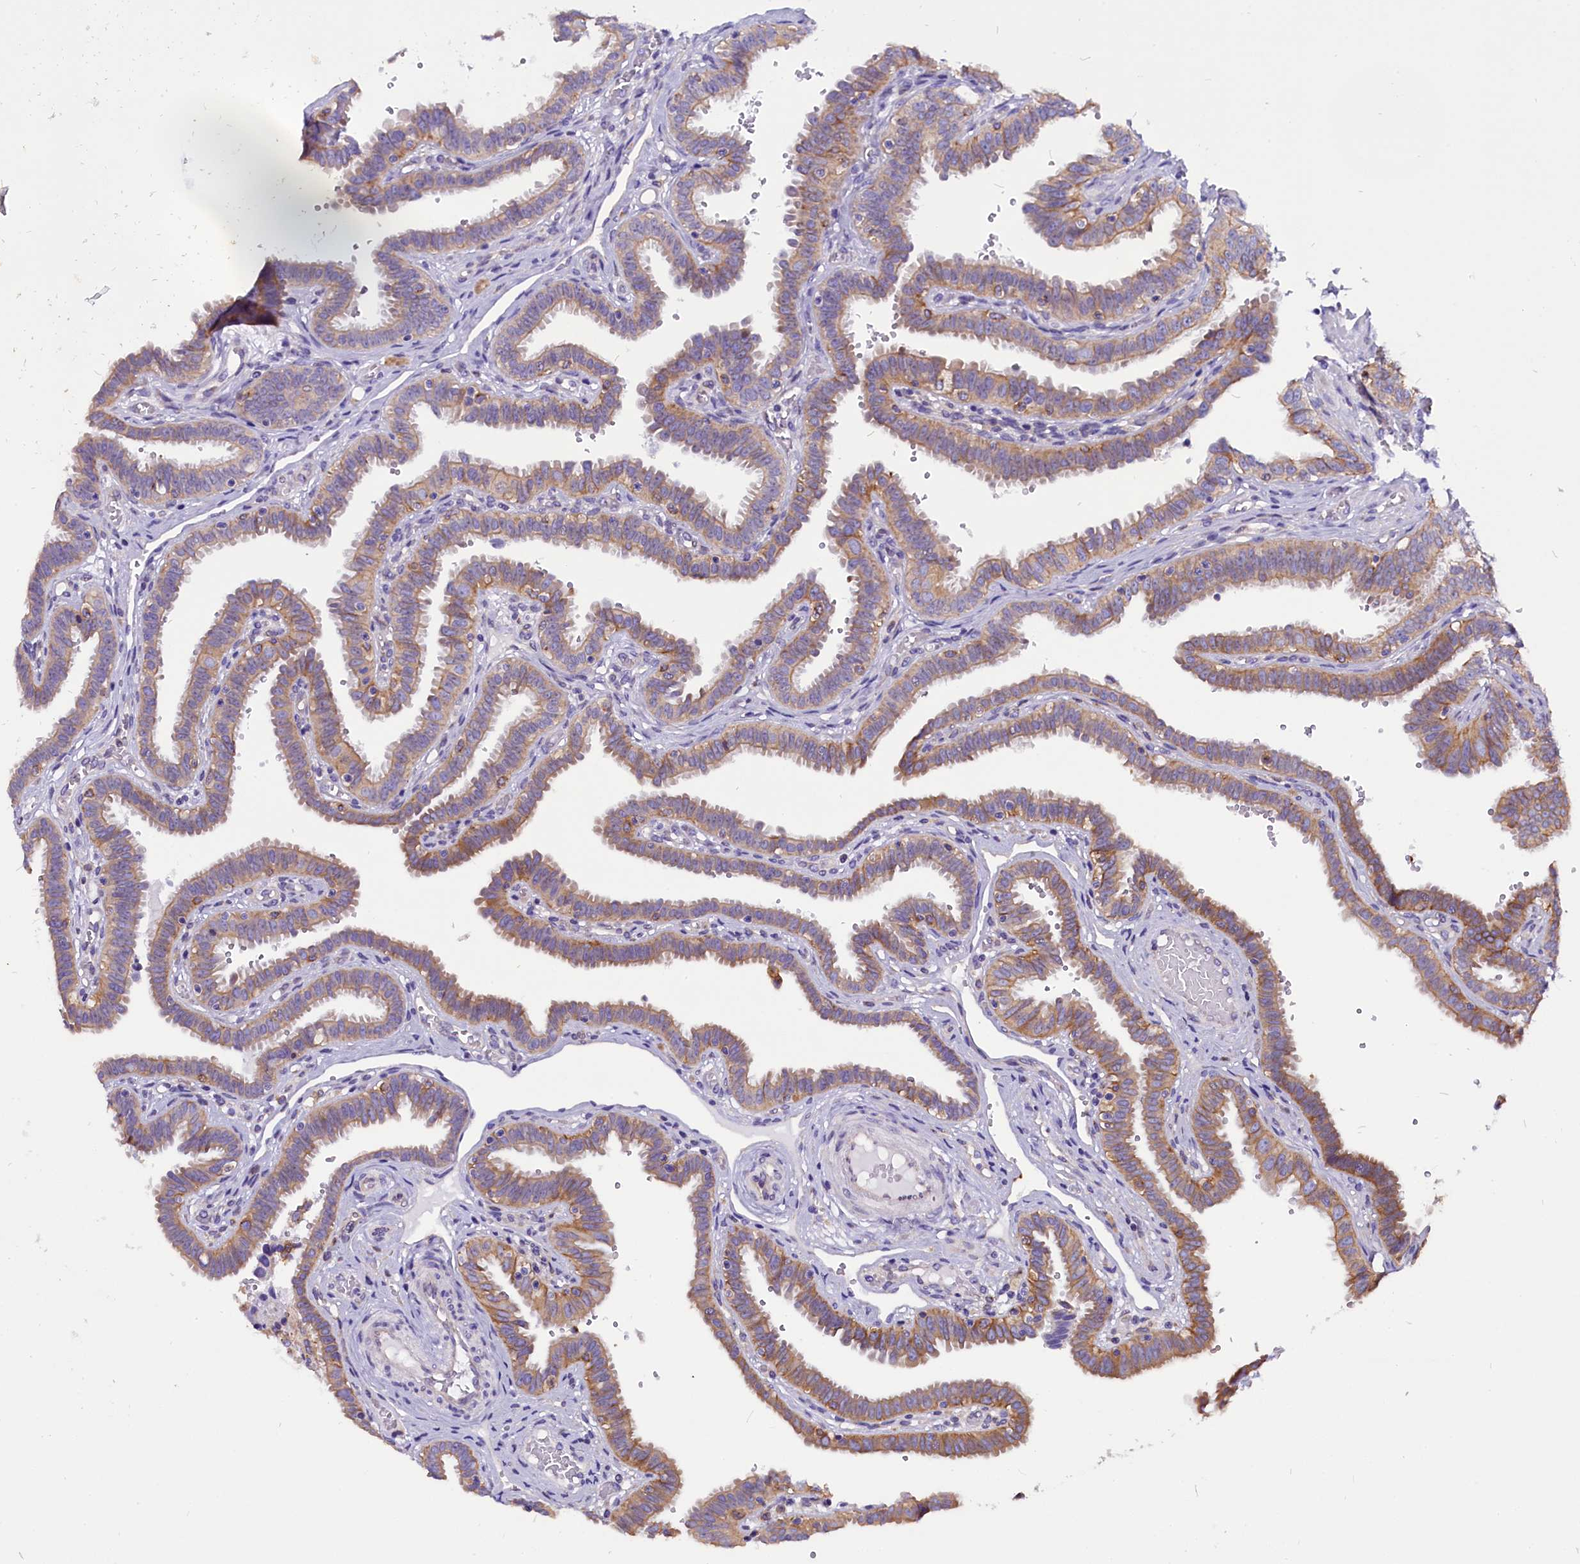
{"staining": {"intensity": "moderate", "quantity": "25%-75%", "location": "cytoplasmic/membranous"}, "tissue": "fallopian tube", "cell_type": "Glandular cells", "image_type": "normal", "snomed": [{"axis": "morphology", "description": "Normal tissue, NOS"}, {"axis": "topography", "description": "Fallopian tube"}], "caption": "Fallopian tube stained for a protein (brown) reveals moderate cytoplasmic/membranous positive staining in approximately 25%-75% of glandular cells.", "gene": "CEP170", "patient": {"sex": "female", "age": 37}}